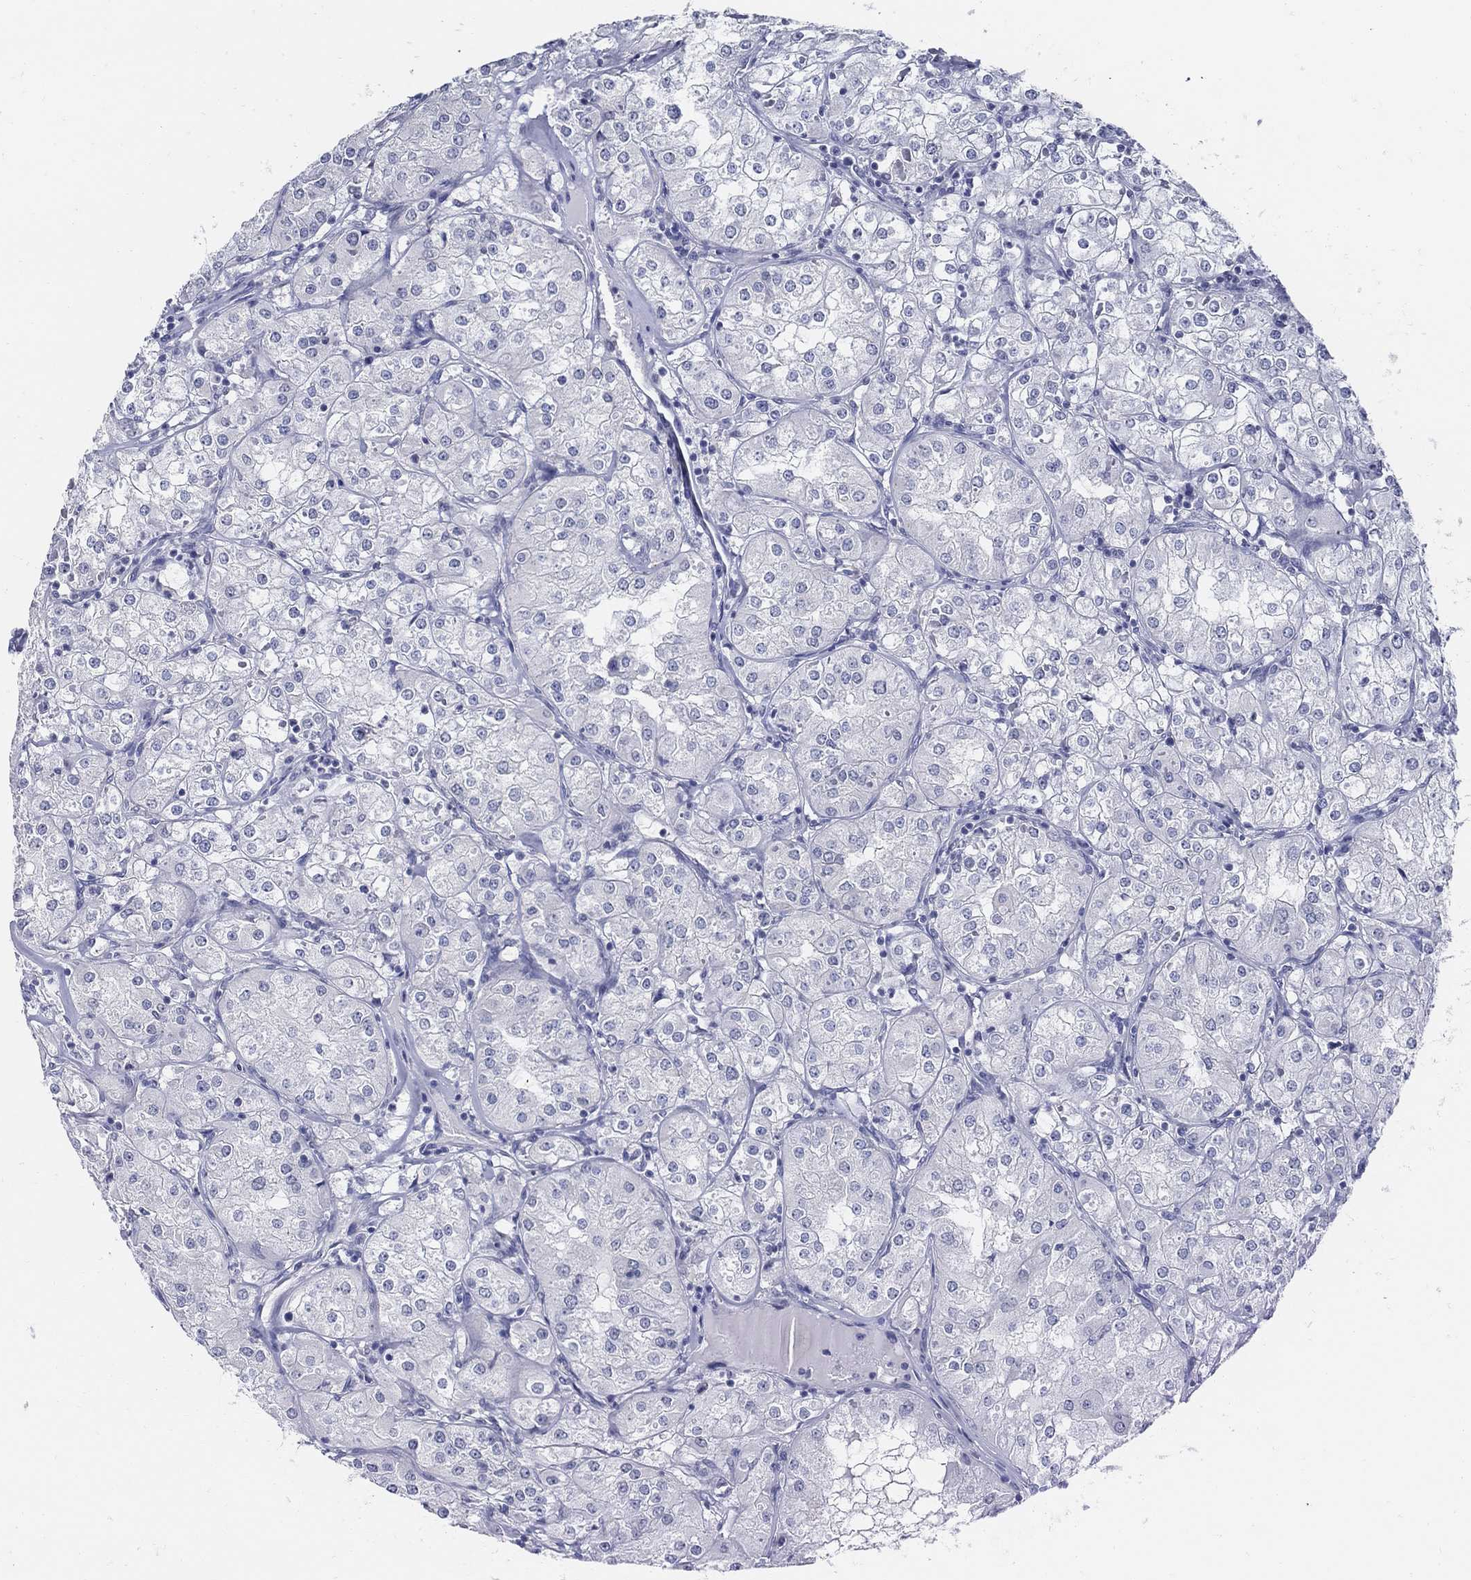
{"staining": {"intensity": "negative", "quantity": "none", "location": "none"}, "tissue": "renal cancer", "cell_type": "Tumor cells", "image_type": "cancer", "snomed": [{"axis": "morphology", "description": "Adenocarcinoma, NOS"}, {"axis": "topography", "description": "Kidney"}], "caption": "This is a image of immunohistochemistry (IHC) staining of renal adenocarcinoma, which shows no staining in tumor cells.", "gene": "USP29", "patient": {"sex": "male", "age": 77}}